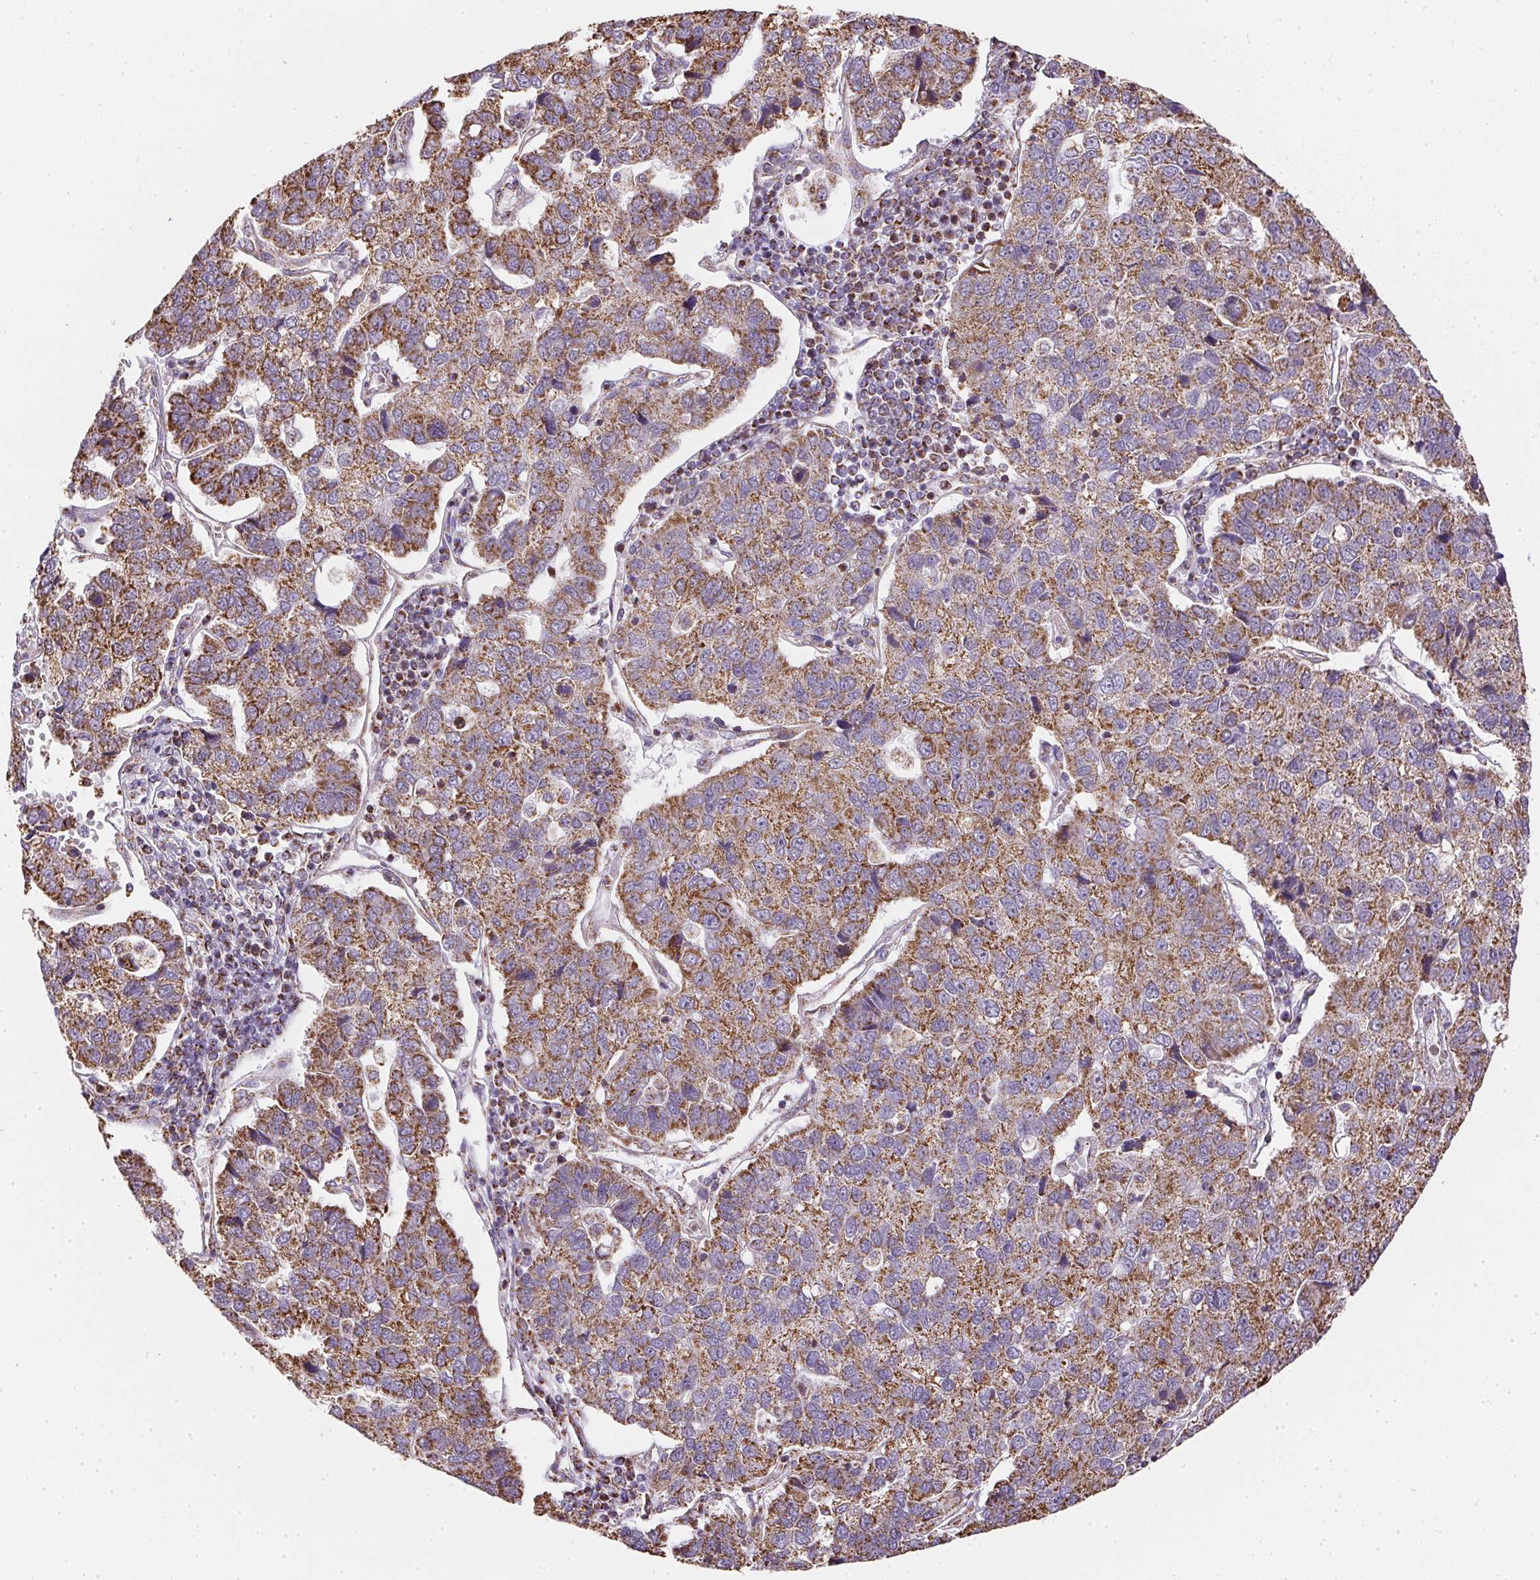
{"staining": {"intensity": "moderate", "quantity": ">75%", "location": "cytoplasmic/membranous"}, "tissue": "pancreatic cancer", "cell_type": "Tumor cells", "image_type": "cancer", "snomed": [{"axis": "morphology", "description": "Adenocarcinoma, NOS"}, {"axis": "topography", "description": "Pancreas"}], "caption": "Immunohistochemical staining of human pancreatic adenocarcinoma reveals medium levels of moderate cytoplasmic/membranous protein staining in approximately >75% of tumor cells.", "gene": "MAPK11", "patient": {"sex": "female", "age": 61}}